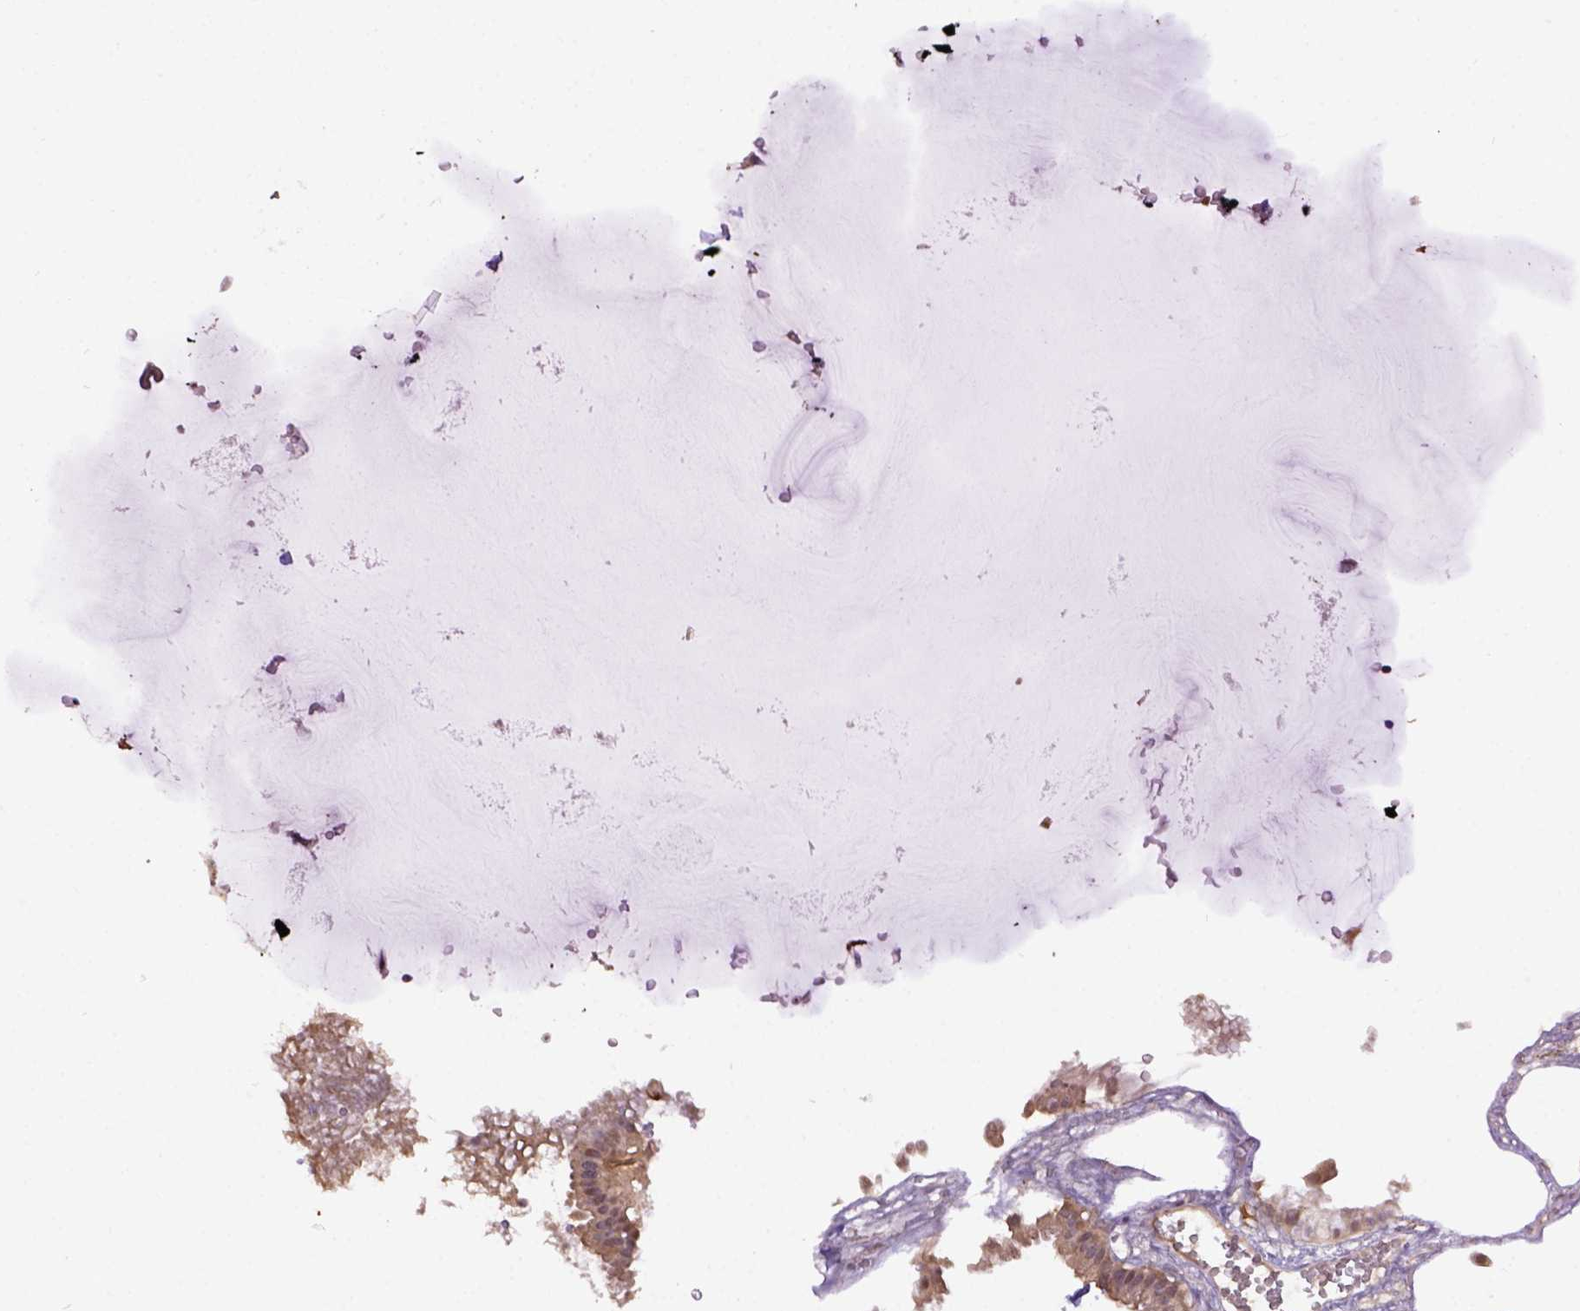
{"staining": {"intensity": "weak", "quantity": ">75%", "location": "cytoplasmic/membranous"}, "tissue": "gallbladder", "cell_type": "Glandular cells", "image_type": "normal", "snomed": [{"axis": "morphology", "description": "Normal tissue, NOS"}, {"axis": "topography", "description": "Gallbladder"}], "caption": "This micrograph shows immunohistochemistry staining of unremarkable human gallbladder, with low weak cytoplasmic/membranous positivity in about >75% of glandular cells.", "gene": "WDR17", "patient": {"sex": "female", "age": 63}}